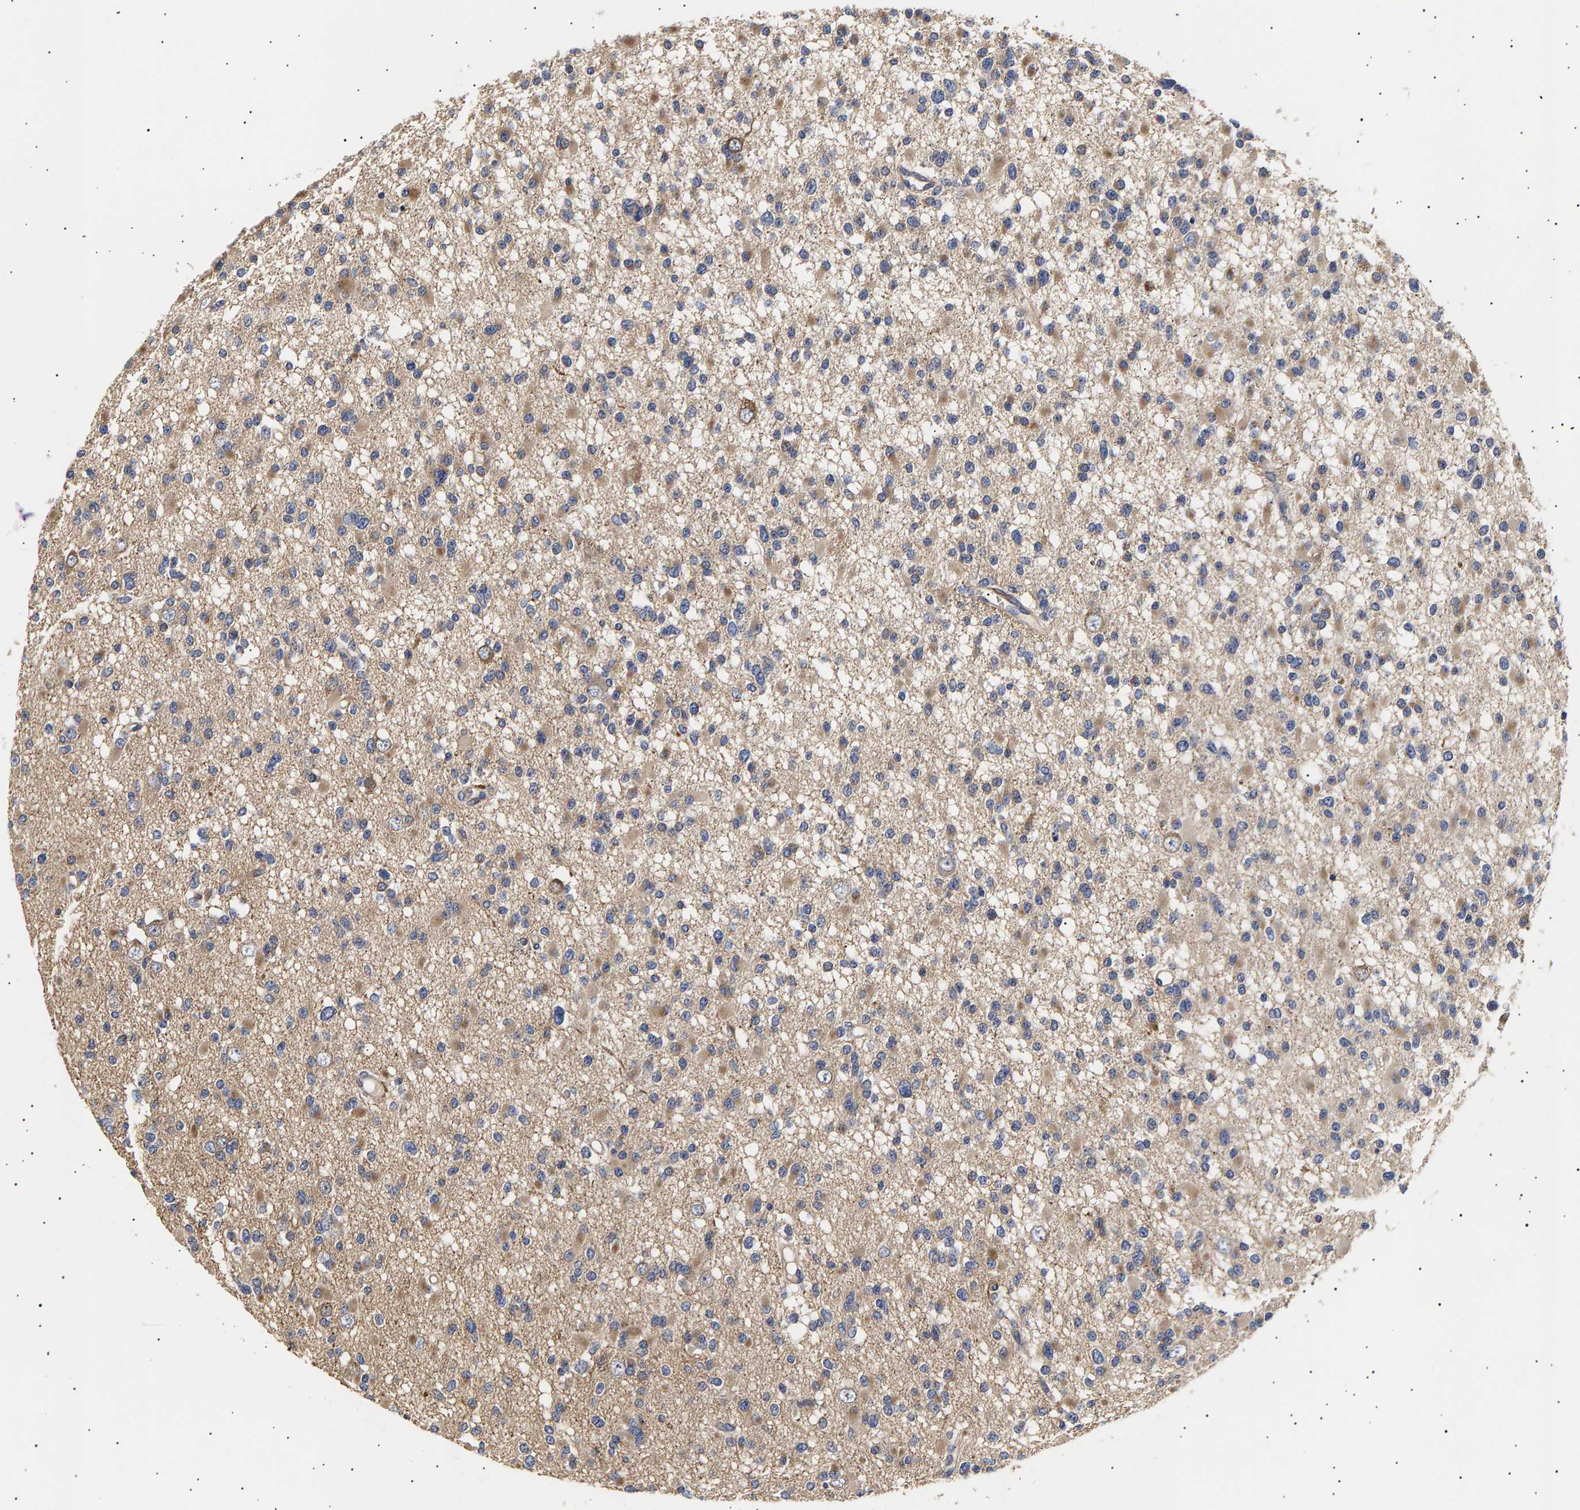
{"staining": {"intensity": "weak", "quantity": ">75%", "location": "cytoplasmic/membranous"}, "tissue": "glioma", "cell_type": "Tumor cells", "image_type": "cancer", "snomed": [{"axis": "morphology", "description": "Glioma, malignant, Low grade"}, {"axis": "topography", "description": "Brain"}], "caption": "The immunohistochemical stain labels weak cytoplasmic/membranous positivity in tumor cells of glioma tissue. The protein of interest is stained brown, and the nuclei are stained in blue (DAB IHC with brightfield microscopy, high magnification).", "gene": "ANKRD40", "patient": {"sex": "female", "age": 22}}